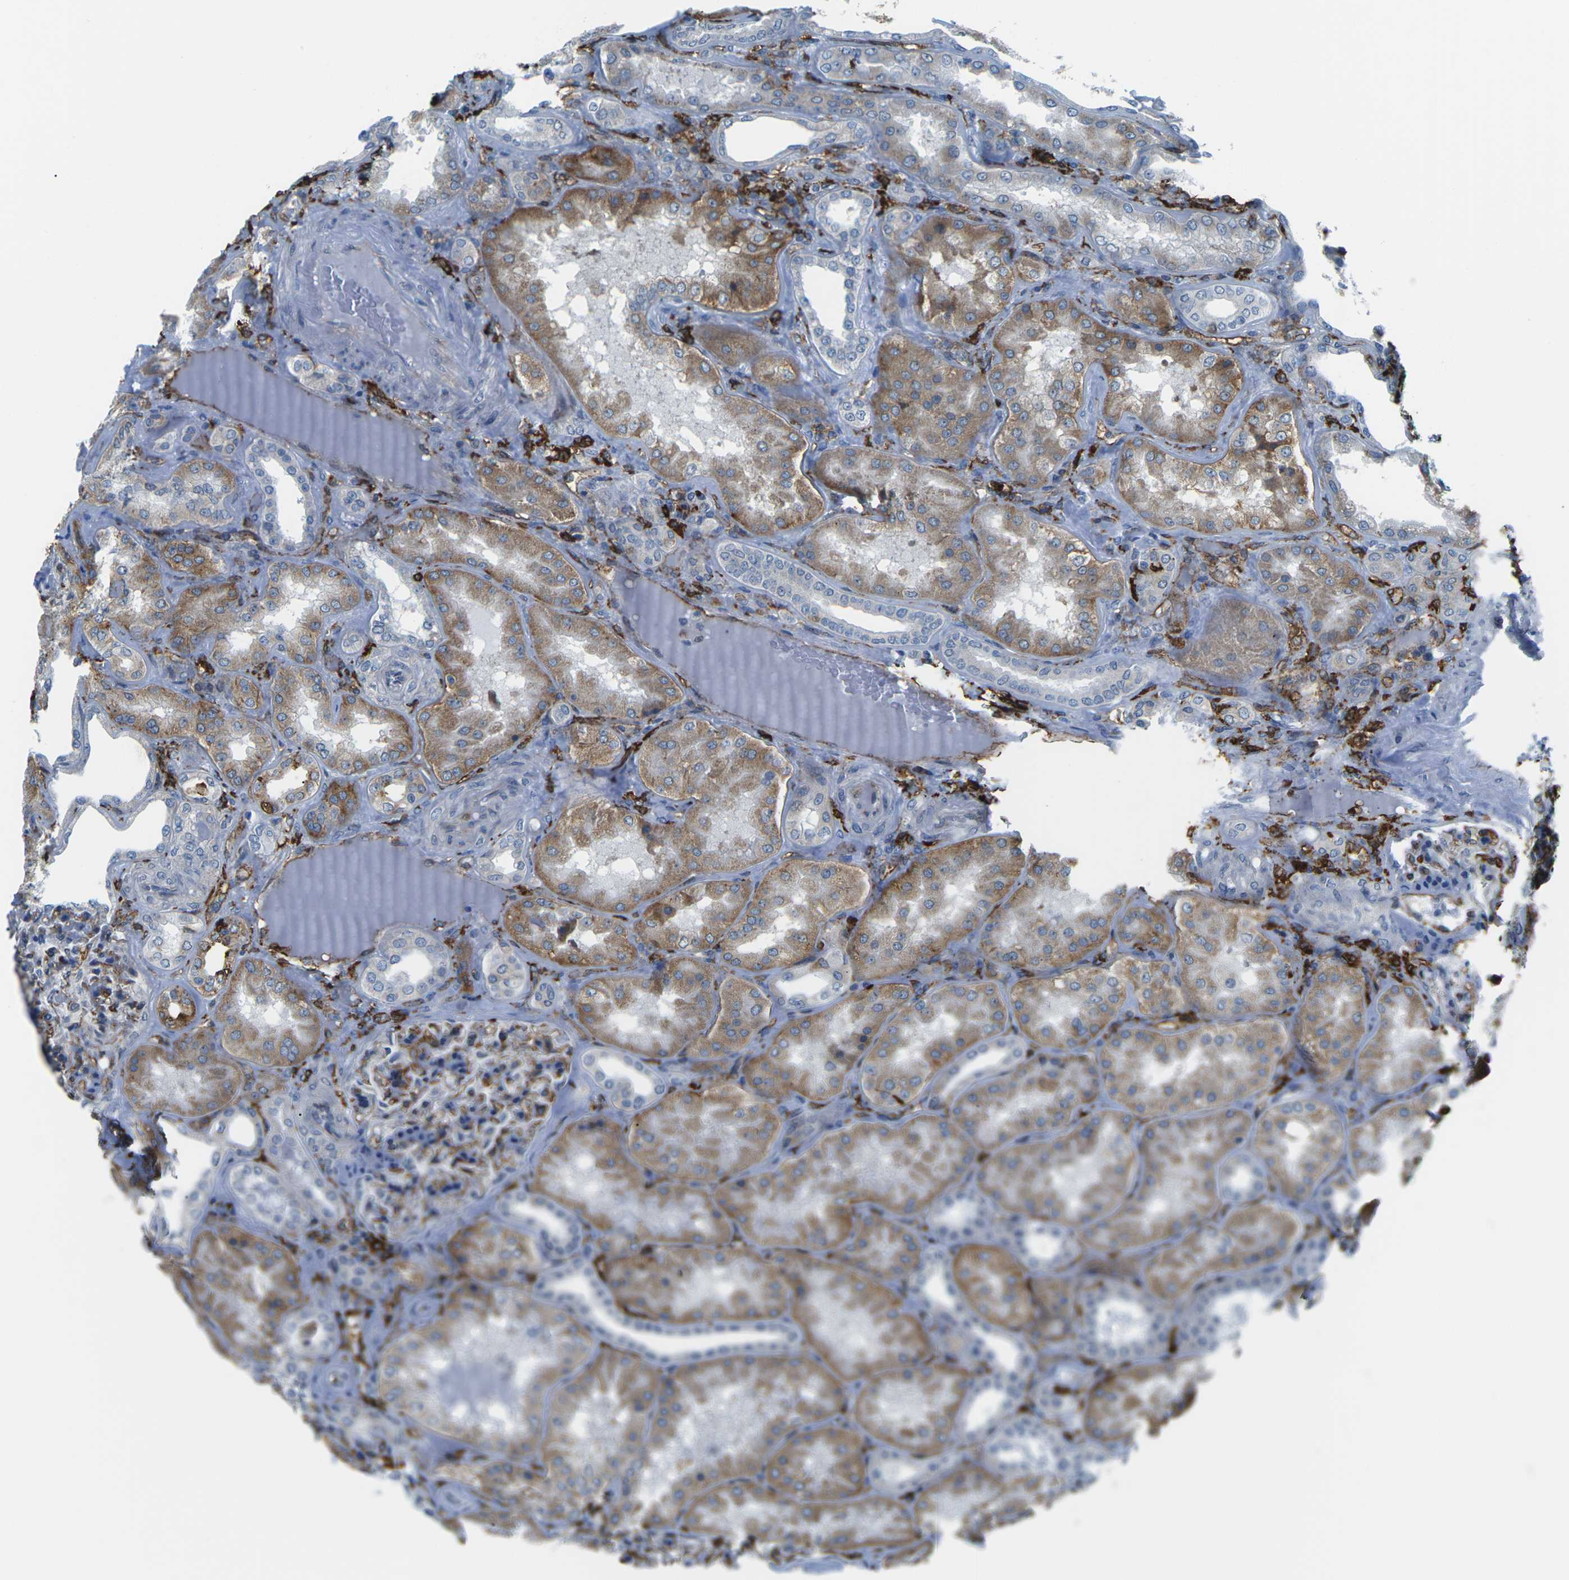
{"staining": {"intensity": "strong", "quantity": "25%-75%", "location": "cytoplasmic/membranous"}, "tissue": "kidney", "cell_type": "Cells in glomeruli", "image_type": "normal", "snomed": [{"axis": "morphology", "description": "Normal tissue, NOS"}, {"axis": "topography", "description": "Kidney"}], "caption": "A high amount of strong cytoplasmic/membranous staining is seen in about 25%-75% of cells in glomeruli in unremarkable kidney.", "gene": "PTPN1", "patient": {"sex": "female", "age": 56}}